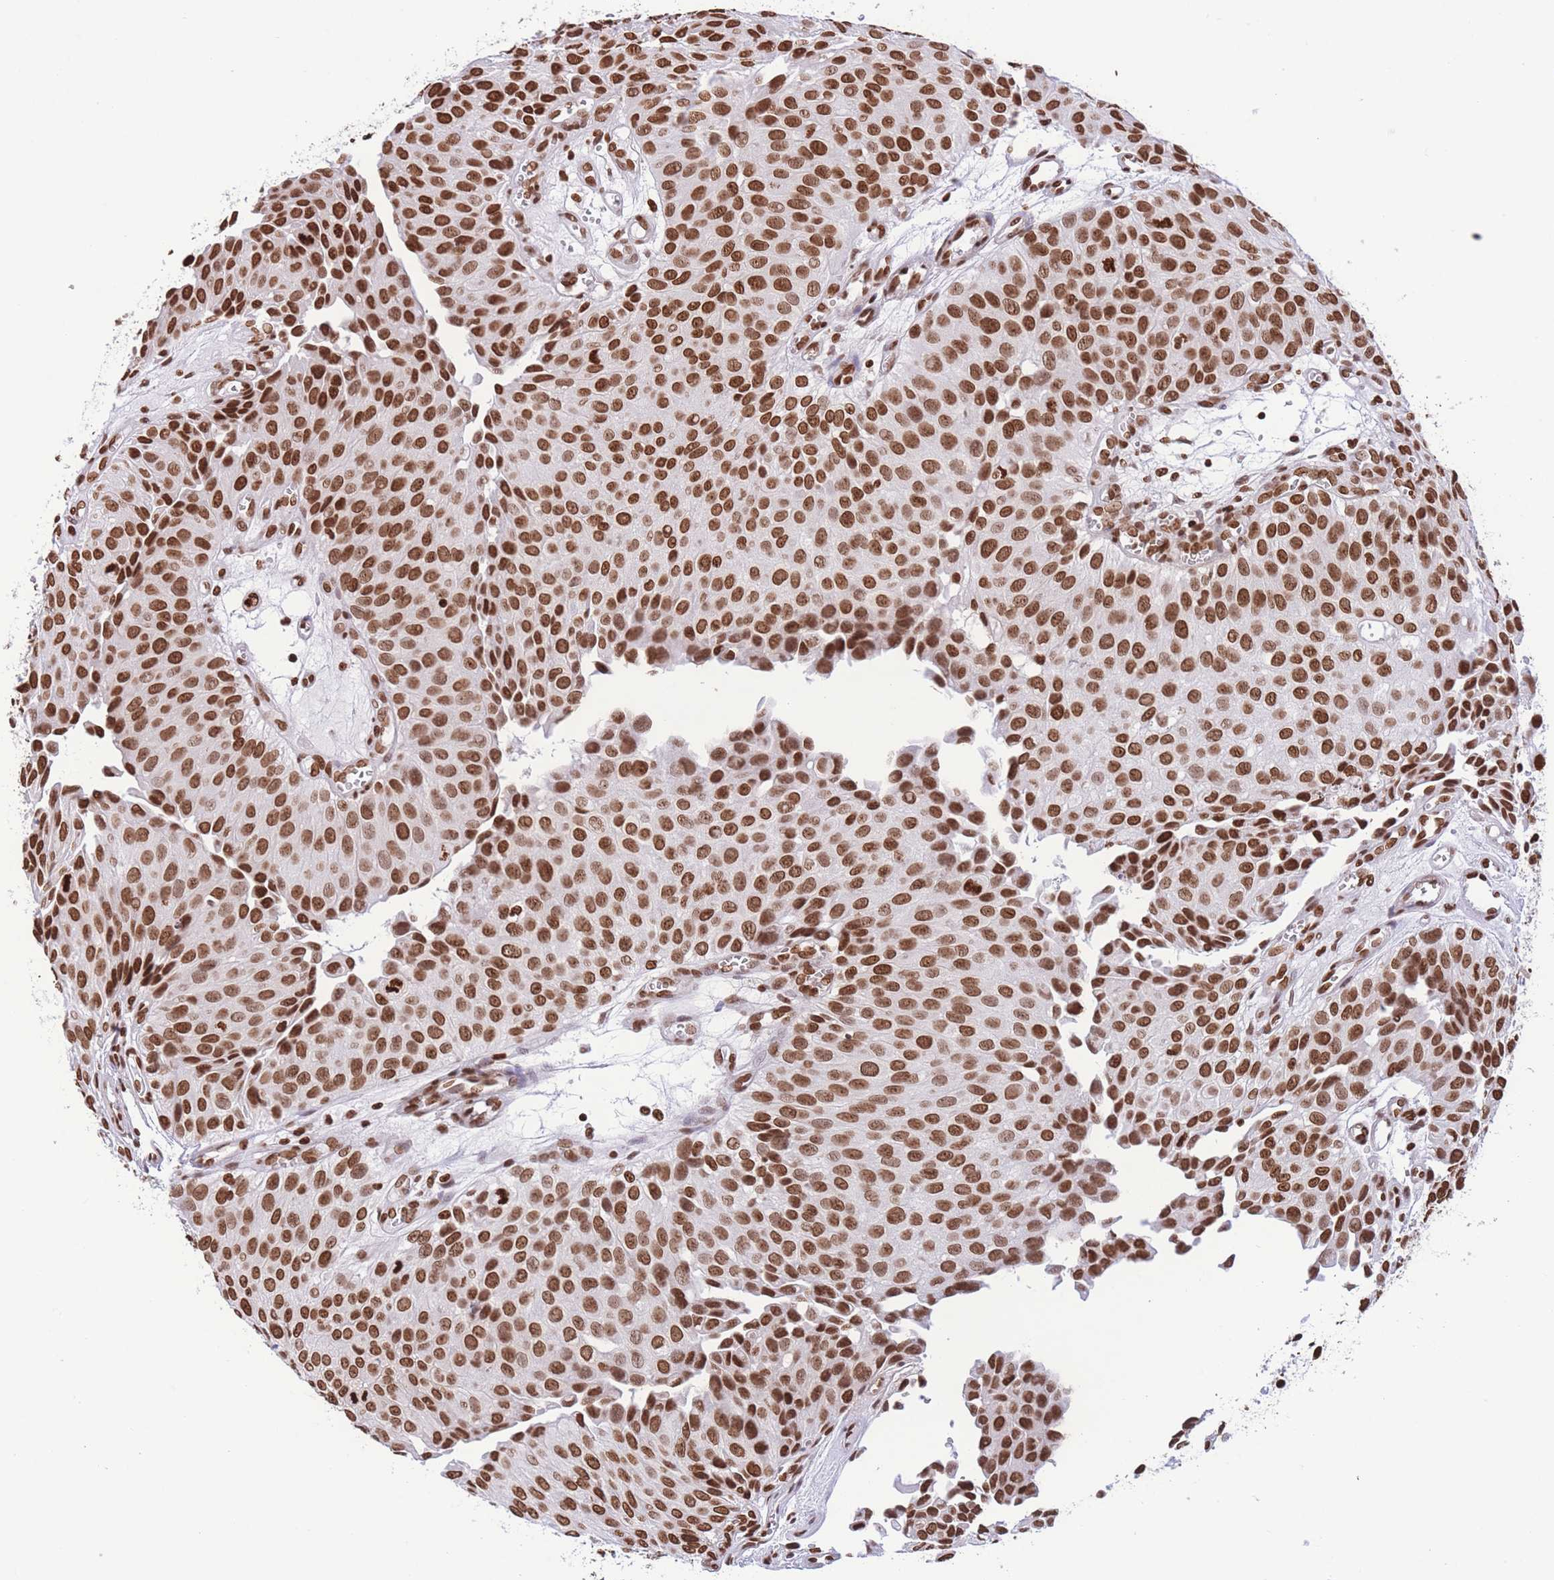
{"staining": {"intensity": "strong", "quantity": ">75%", "location": "nuclear"}, "tissue": "urothelial cancer", "cell_type": "Tumor cells", "image_type": "cancer", "snomed": [{"axis": "morphology", "description": "Urothelial carcinoma, Low grade"}, {"axis": "topography", "description": "Urinary bladder"}], "caption": "Immunohistochemistry (IHC) micrograph of urothelial carcinoma (low-grade) stained for a protein (brown), which reveals high levels of strong nuclear positivity in approximately >75% of tumor cells.", "gene": "H2BC11", "patient": {"sex": "male", "age": 88}}